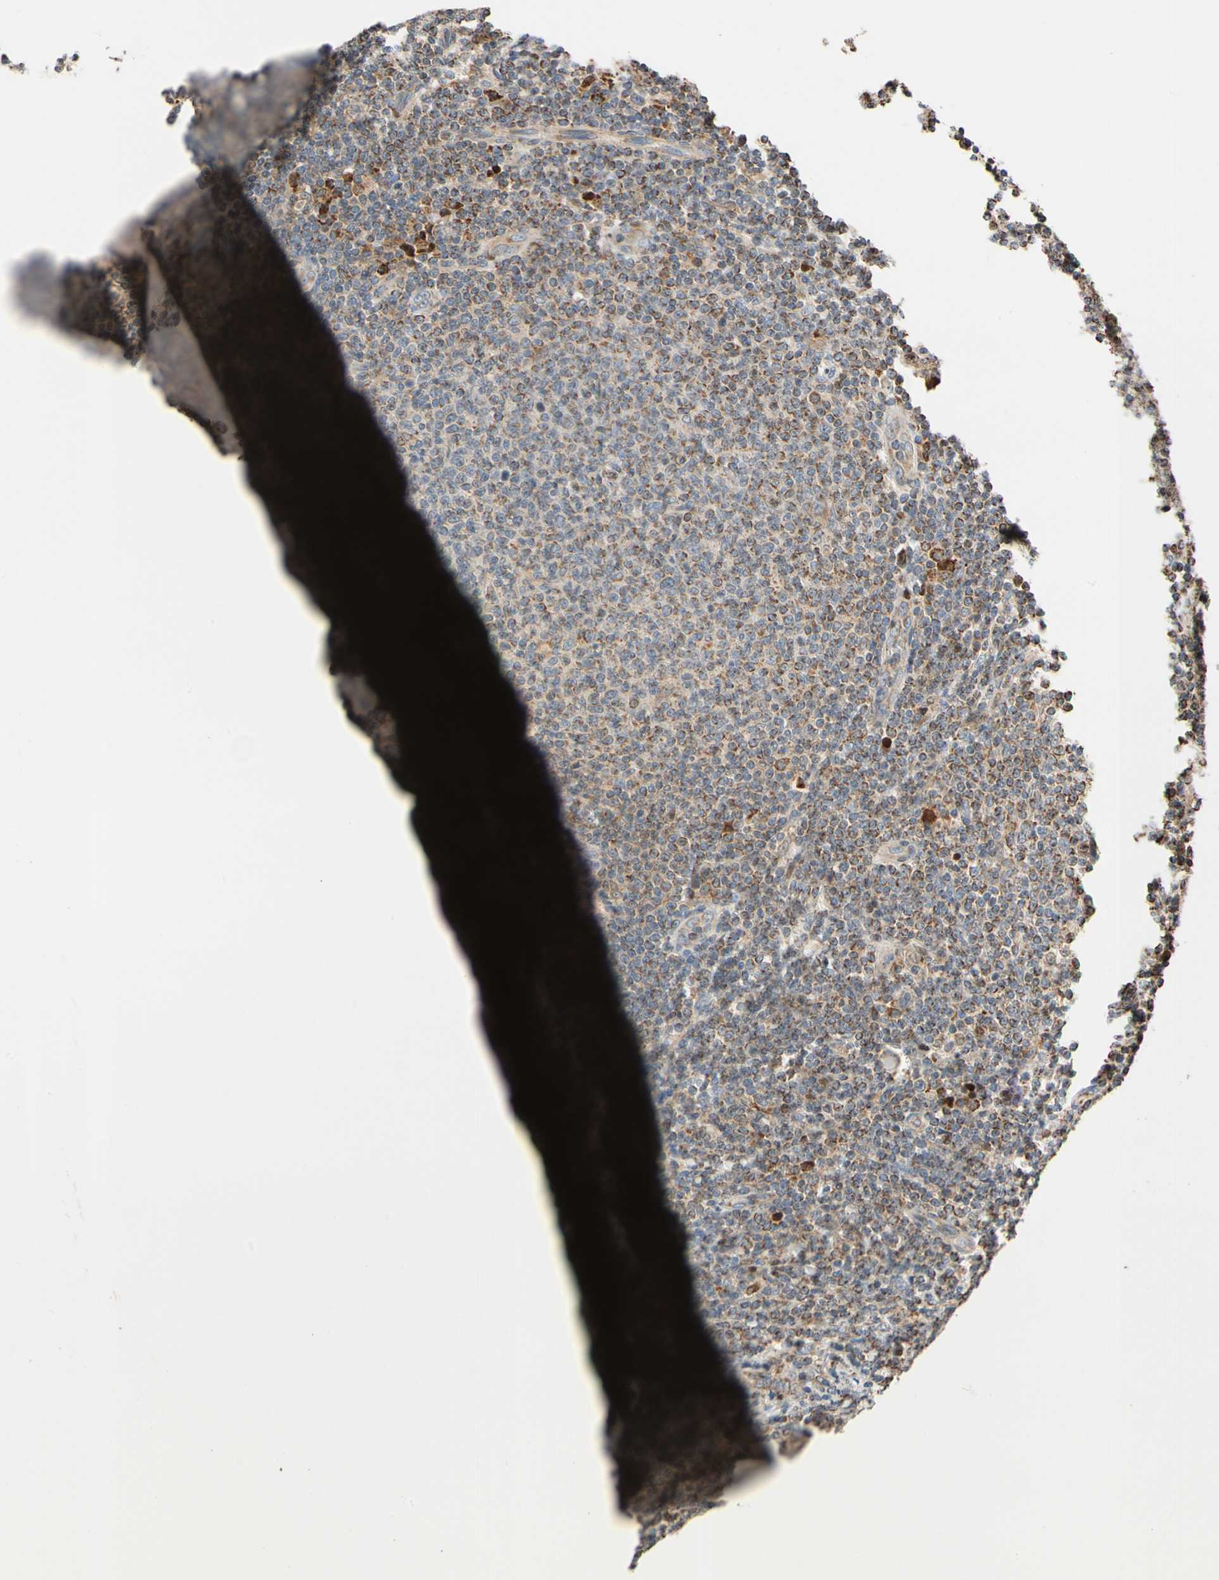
{"staining": {"intensity": "moderate", "quantity": "25%-75%", "location": "cytoplasmic/membranous"}, "tissue": "lymphoma", "cell_type": "Tumor cells", "image_type": "cancer", "snomed": [{"axis": "morphology", "description": "Malignant lymphoma, non-Hodgkin's type, Low grade"}, {"axis": "topography", "description": "Lymph node"}], "caption": "Immunohistochemistry of human malignant lymphoma, non-Hodgkin's type (low-grade) reveals medium levels of moderate cytoplasmic/membranous expression in approximately 25%-75% of tumor cells.", "gene": "IP6K2", "patient": {"sex": "male", "age": 66}}